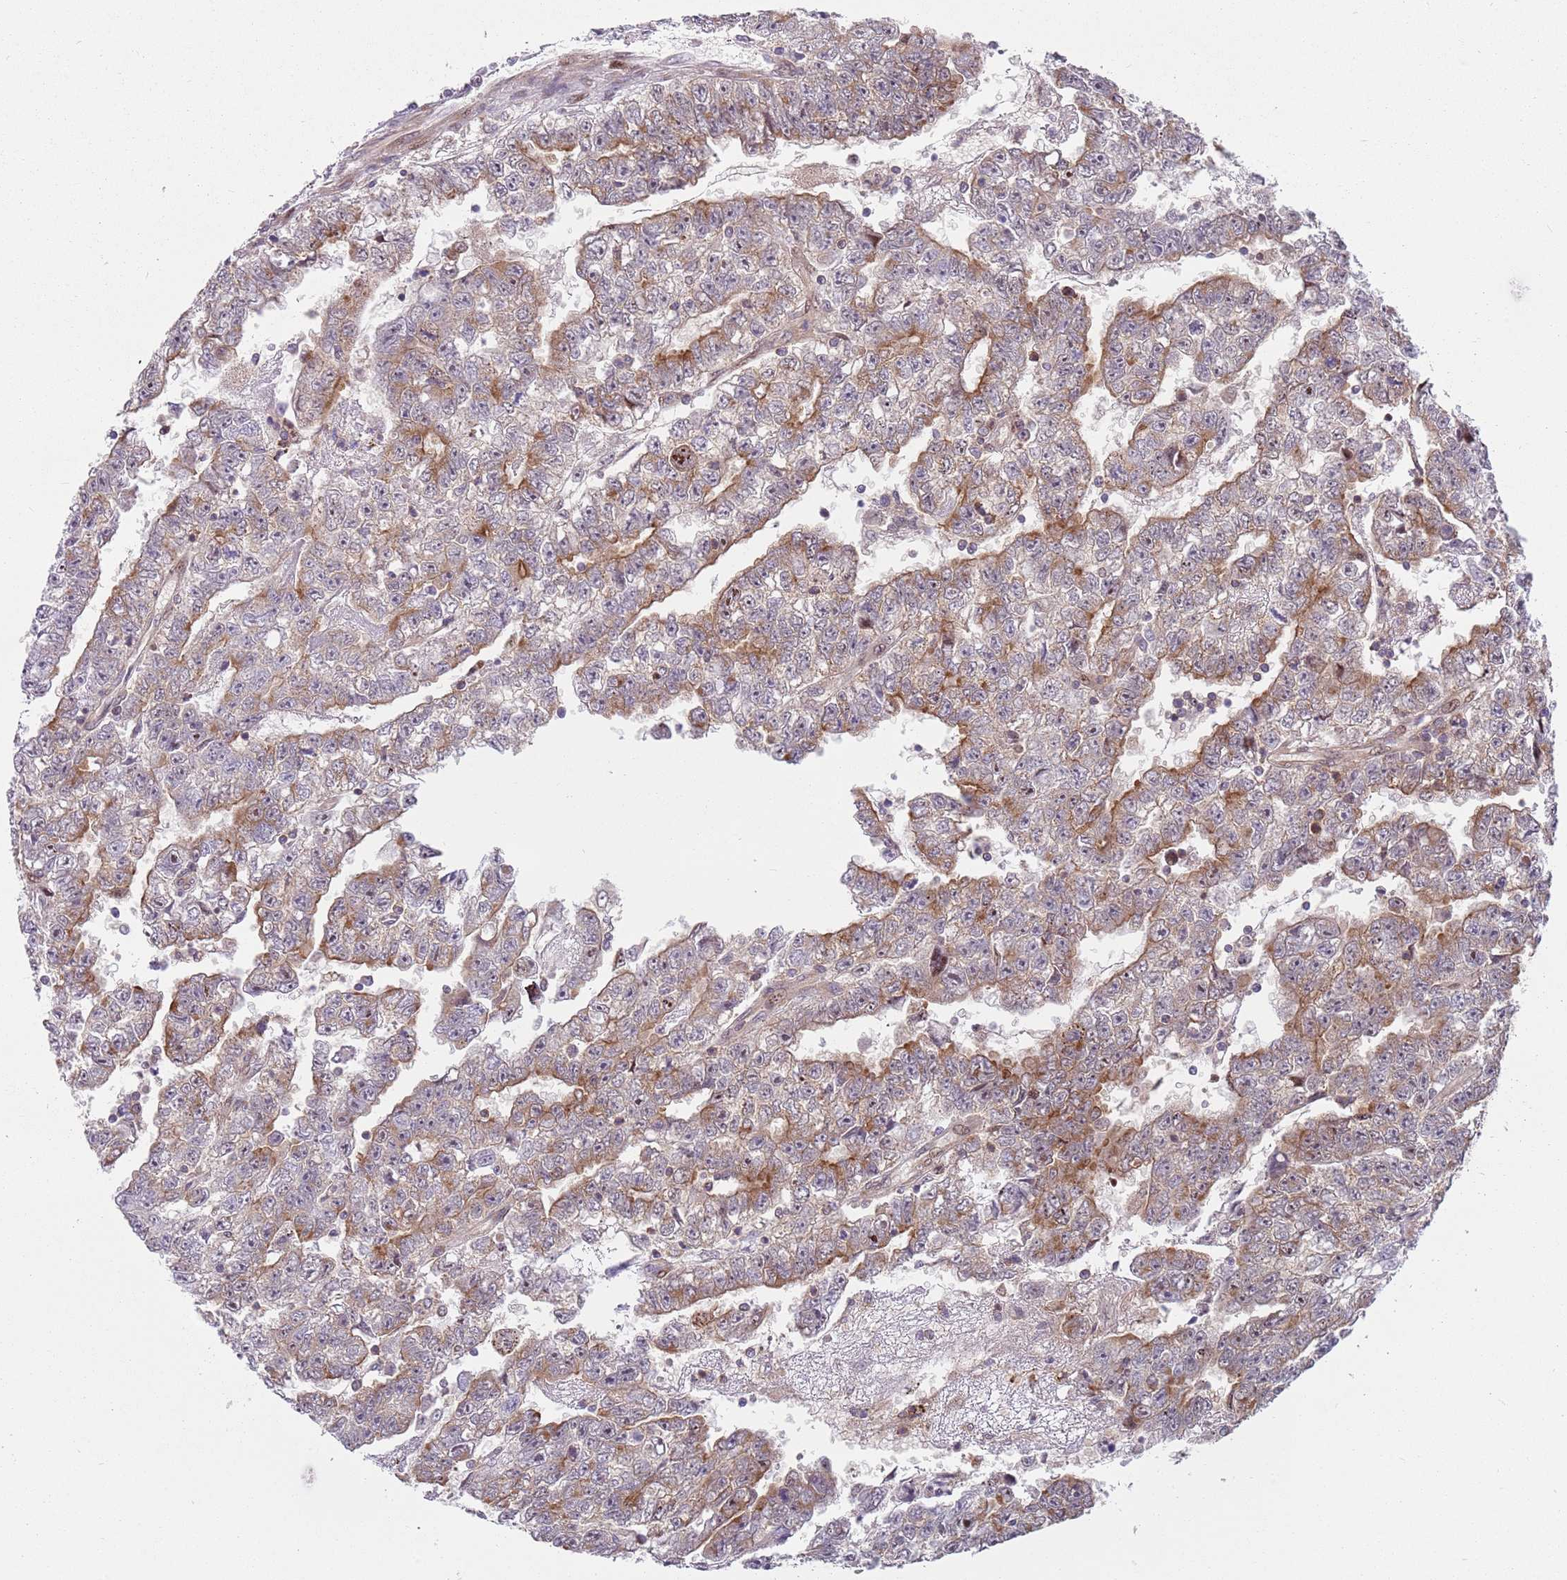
{"staining": {"intensity": "moderate", "quantity": "25%-75%", "location": "cytoplasmic/membranous"}, "tissue": "testis cancer", "cell_type": "Tumor cells", "image_type": "cancer", "snomed": [{"axis": "morphology", "description": "Carcinoma, Embryonal, NOS"}, {"axis": "topography", "description": "Testis"}], "caption": "An immunohistochemistry (IHC) photomicrograph of tumor tissue is shown. Protein staining in brown labels moderate cytoplasmic/membranous positivity in testis embryonal carcinoma within tumor cells.", "gene": "GGA1", "patient": {"sex": "male", "age": 25}}